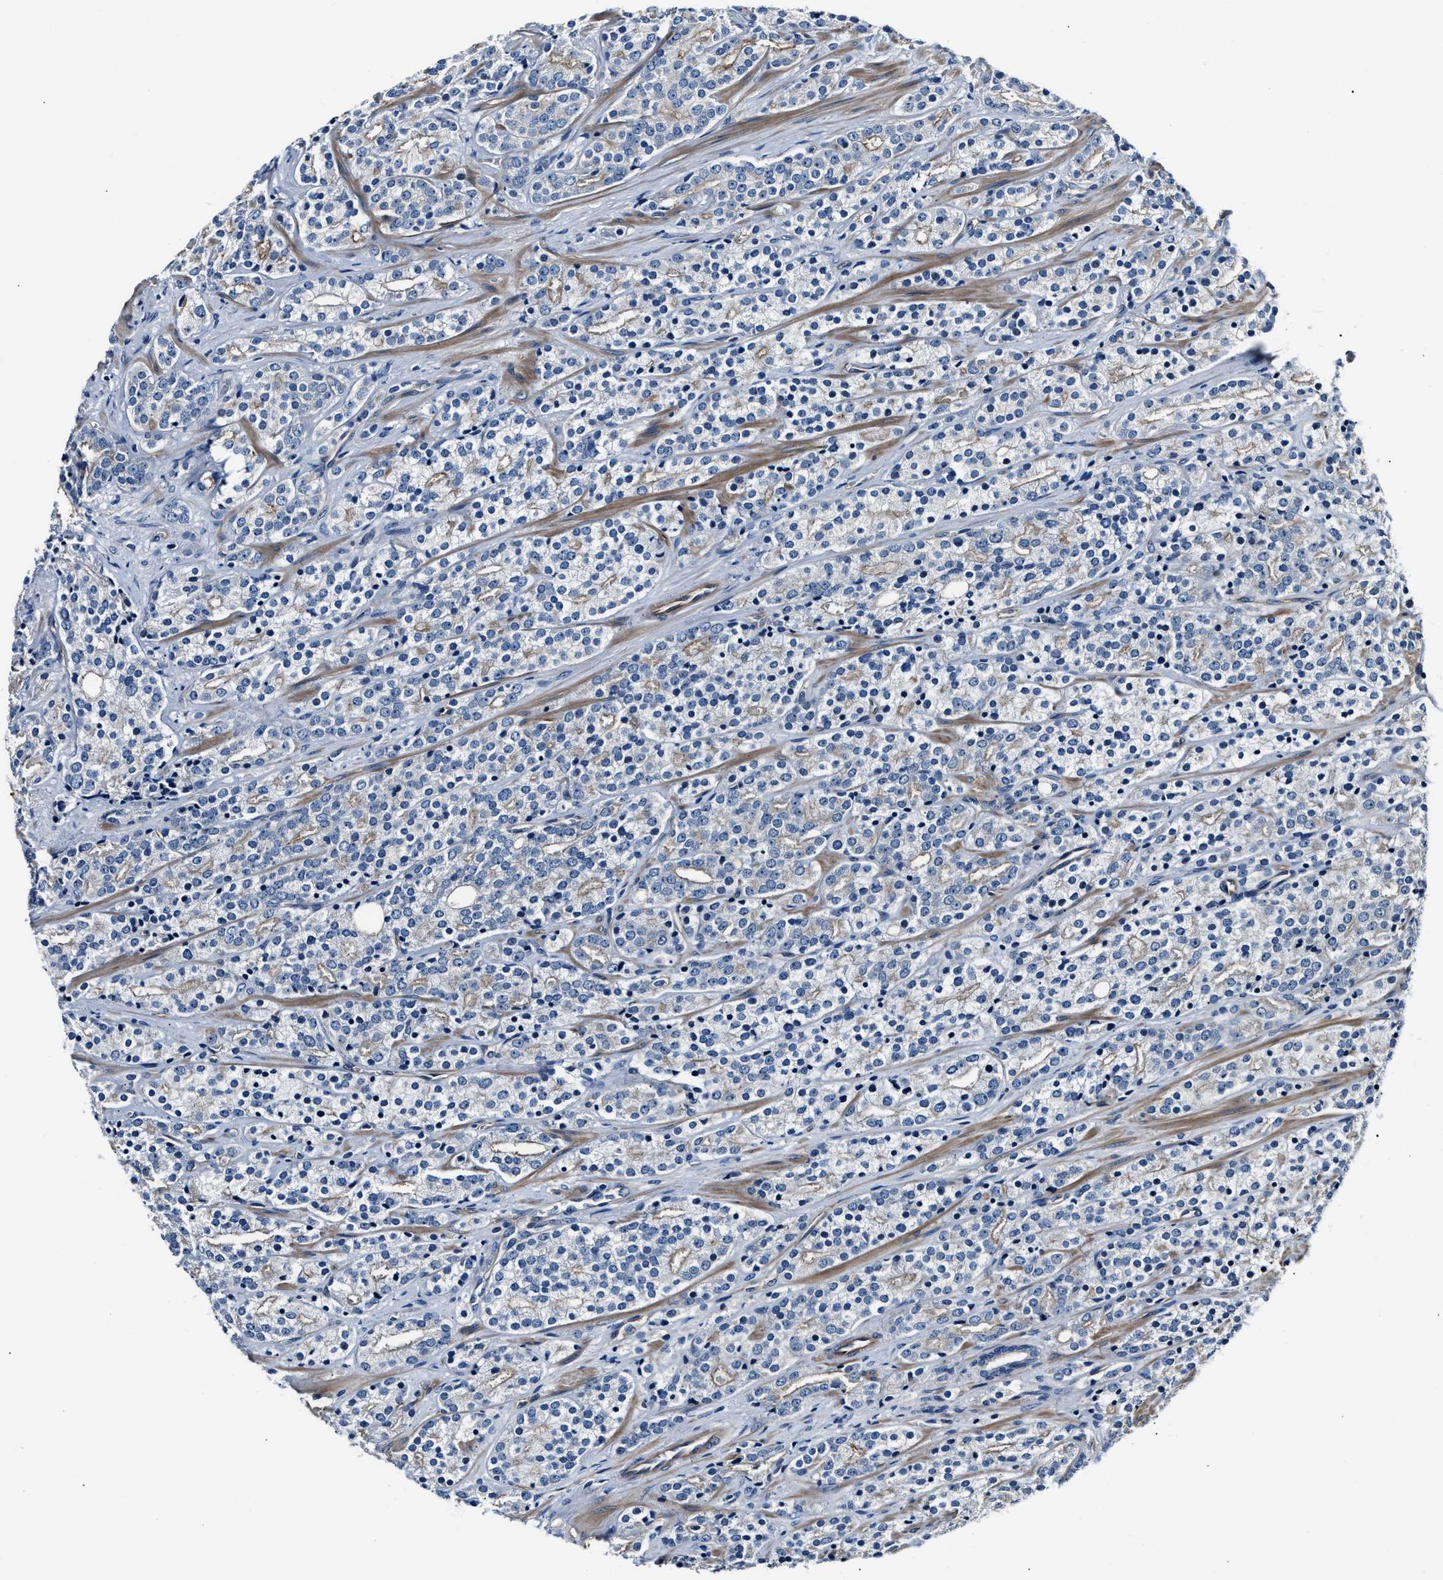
{"staining": {"intensity": "negative", "quantity": "none", "location": "none"}, "tissue": "prostate cancer", "cell_type": "Tumor cells", "image_type": "cancer", "snomed": [{"axis": "morphology", "description": "Adenocarcinoma, High grade"}, {"axis": "topography", "description": "Prostate"}], "caption": "Photomicrograph shows no significant protein staining in tumor cells of prostate adenocarcinoma (high-grade).", "gene": "MPDZ", "patient": {"sex": "male", "age": 71}}